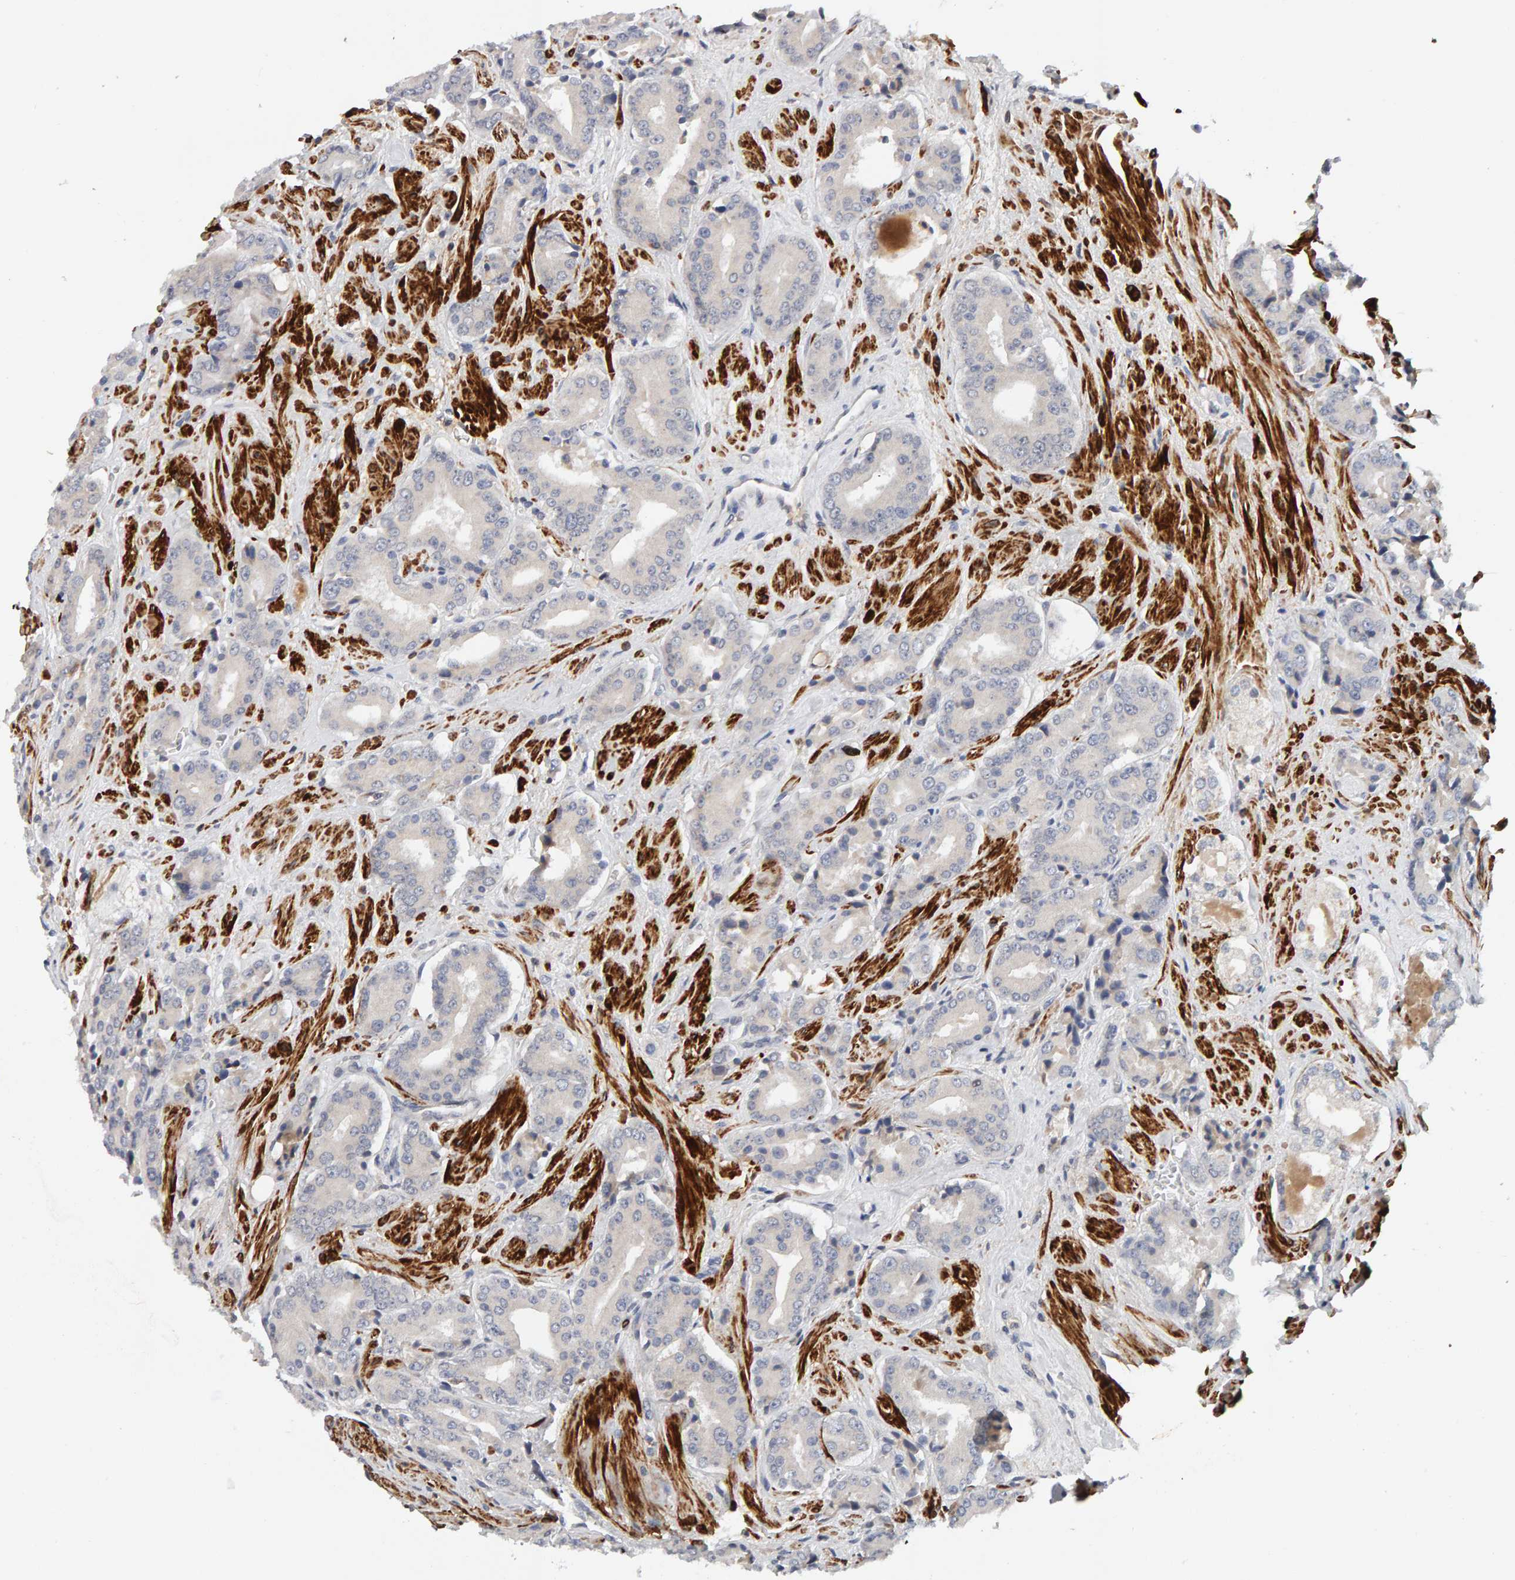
{"staining": {"intensity": "negative", "quantity": "none", "location": "none"}, "tissue": "prostate cancer", "cell_type": "Tumor cells", "image_type": "cancer", "snomed": [{"axis": "morphology", "description": "Adenocarcinoma, High grade"}, {"axis": "topography", "description": "Prostate"}], "caption": "DAB (3,3'-diaminobenzidine) immunohistochemical staining of human prostate adenocarcinoma (high-grade) demonstrates no significant positivity in tumor cells.", "gene": "NUDCD1", "patient": {"sex": "male", "age": 71}}